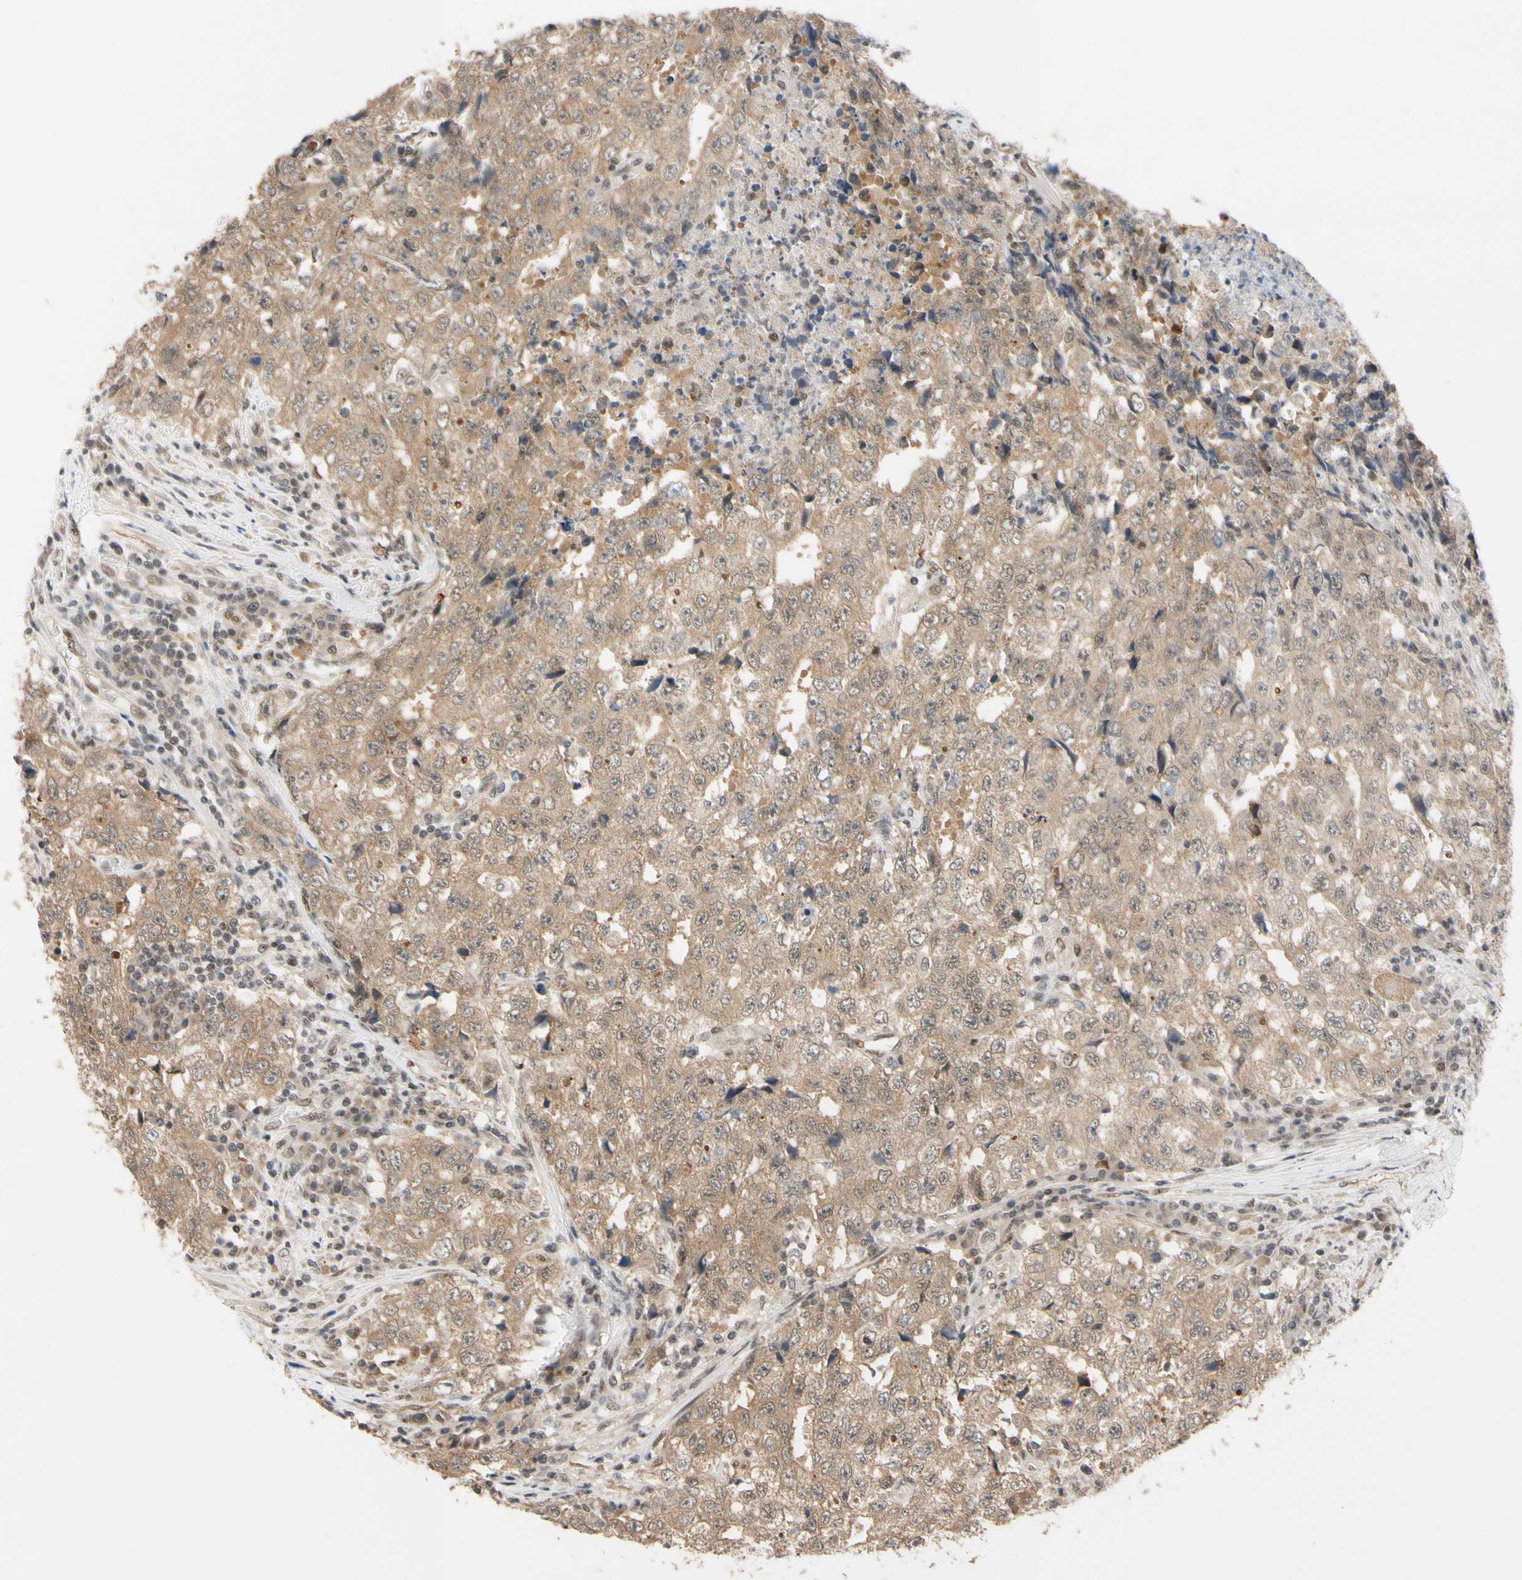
{"staining": {"intensity": "moderate", "quantity": ">75%", "location": "cytoplasmic/membranous"}, "tissue": "testis cancer", "cell_type": "Tumor cells", "image_type": "cancer", "snomed": [{"axis": "morphology", "description": "Necrosis, NOS"}, {"axis": "morphology", "description": "Carcinoma, Embryonal, NOS"}, {"axis": "topography", "description": "Testis"}], "caption": "Protein expression analysis of human testis cancer reveals moderate cytoplasmic/membranous expression in approximately >75% of tumor cells.", "gene": "TAF4", "patient": {"sex": "male", "age": 19}}